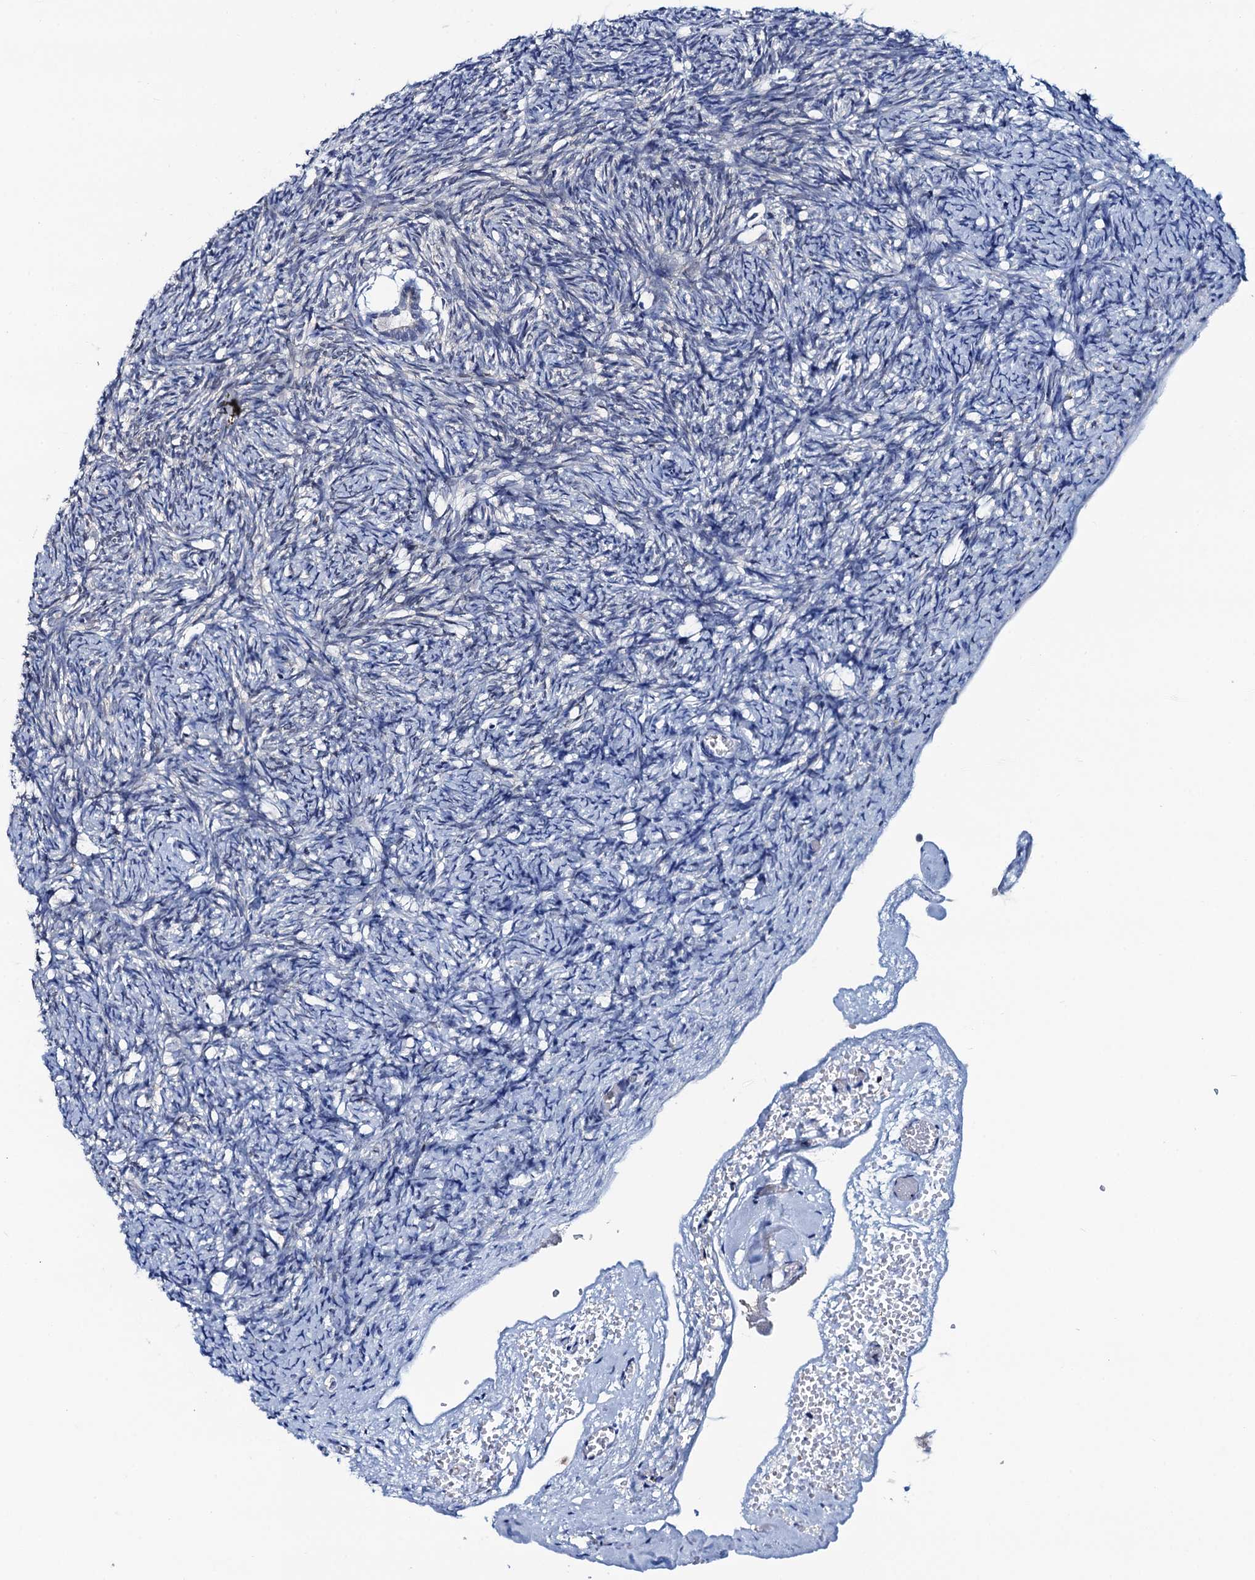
{"staining": {"intensity": "negative", "quantity": "none", "location": "none"}, "tissue": "ovary", "cell_type": "Follicle cells", "image_type": "normal", "snomed": [{"axis": "morphology", "description": "Normal tissue, NOS"}, {"axis": "topography", "description": "Ovary"}], "caption": "A high-resolution micrograph shows immunohistochemistry (IHC) staining of normal ovary, which shows no significant positivity in follicle cells.", "gene": "FAH", "patient": {"sex": "female", "age": 34}}